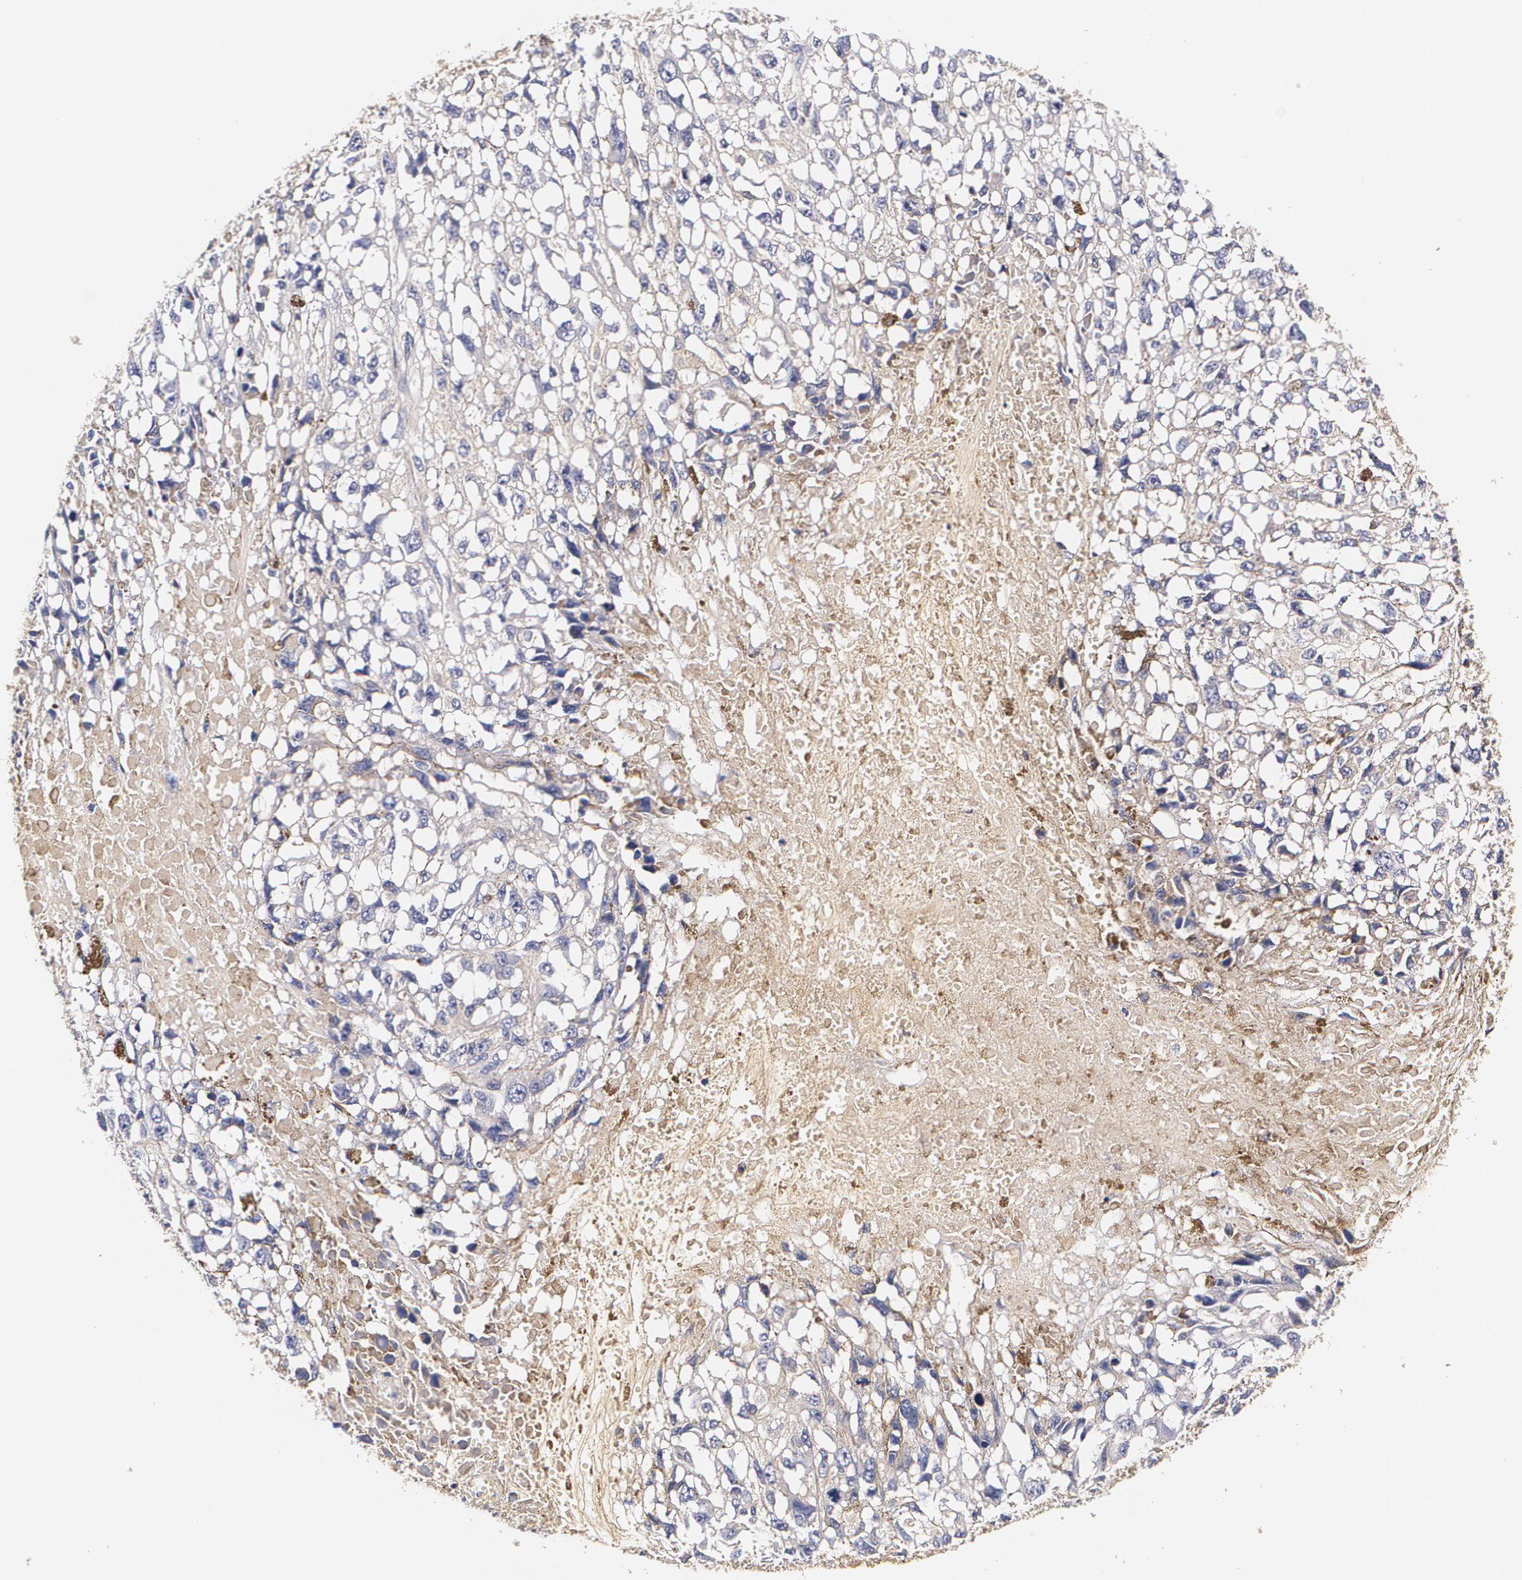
{"staining": {"intensity": "negative", "quantity": "none", "location": "none"}, "tissue": "melanoma", "cell_type": "Tumor cells", "image_type": "cancer", "snomed": [{"axis": "morphology", "description": "Malignant melanoma, Metastatic site"}, {"axis": "topography", "description": "Lymph node"}], "caption": "DAB (3,3'-diaminobenzidine) immunohistochemical staining of human malignant melanoma (metastatic site) exhibits no significant expression in tumor cells.", "gene": "TTR", "patient": {"sex": "male", "age": 59}}